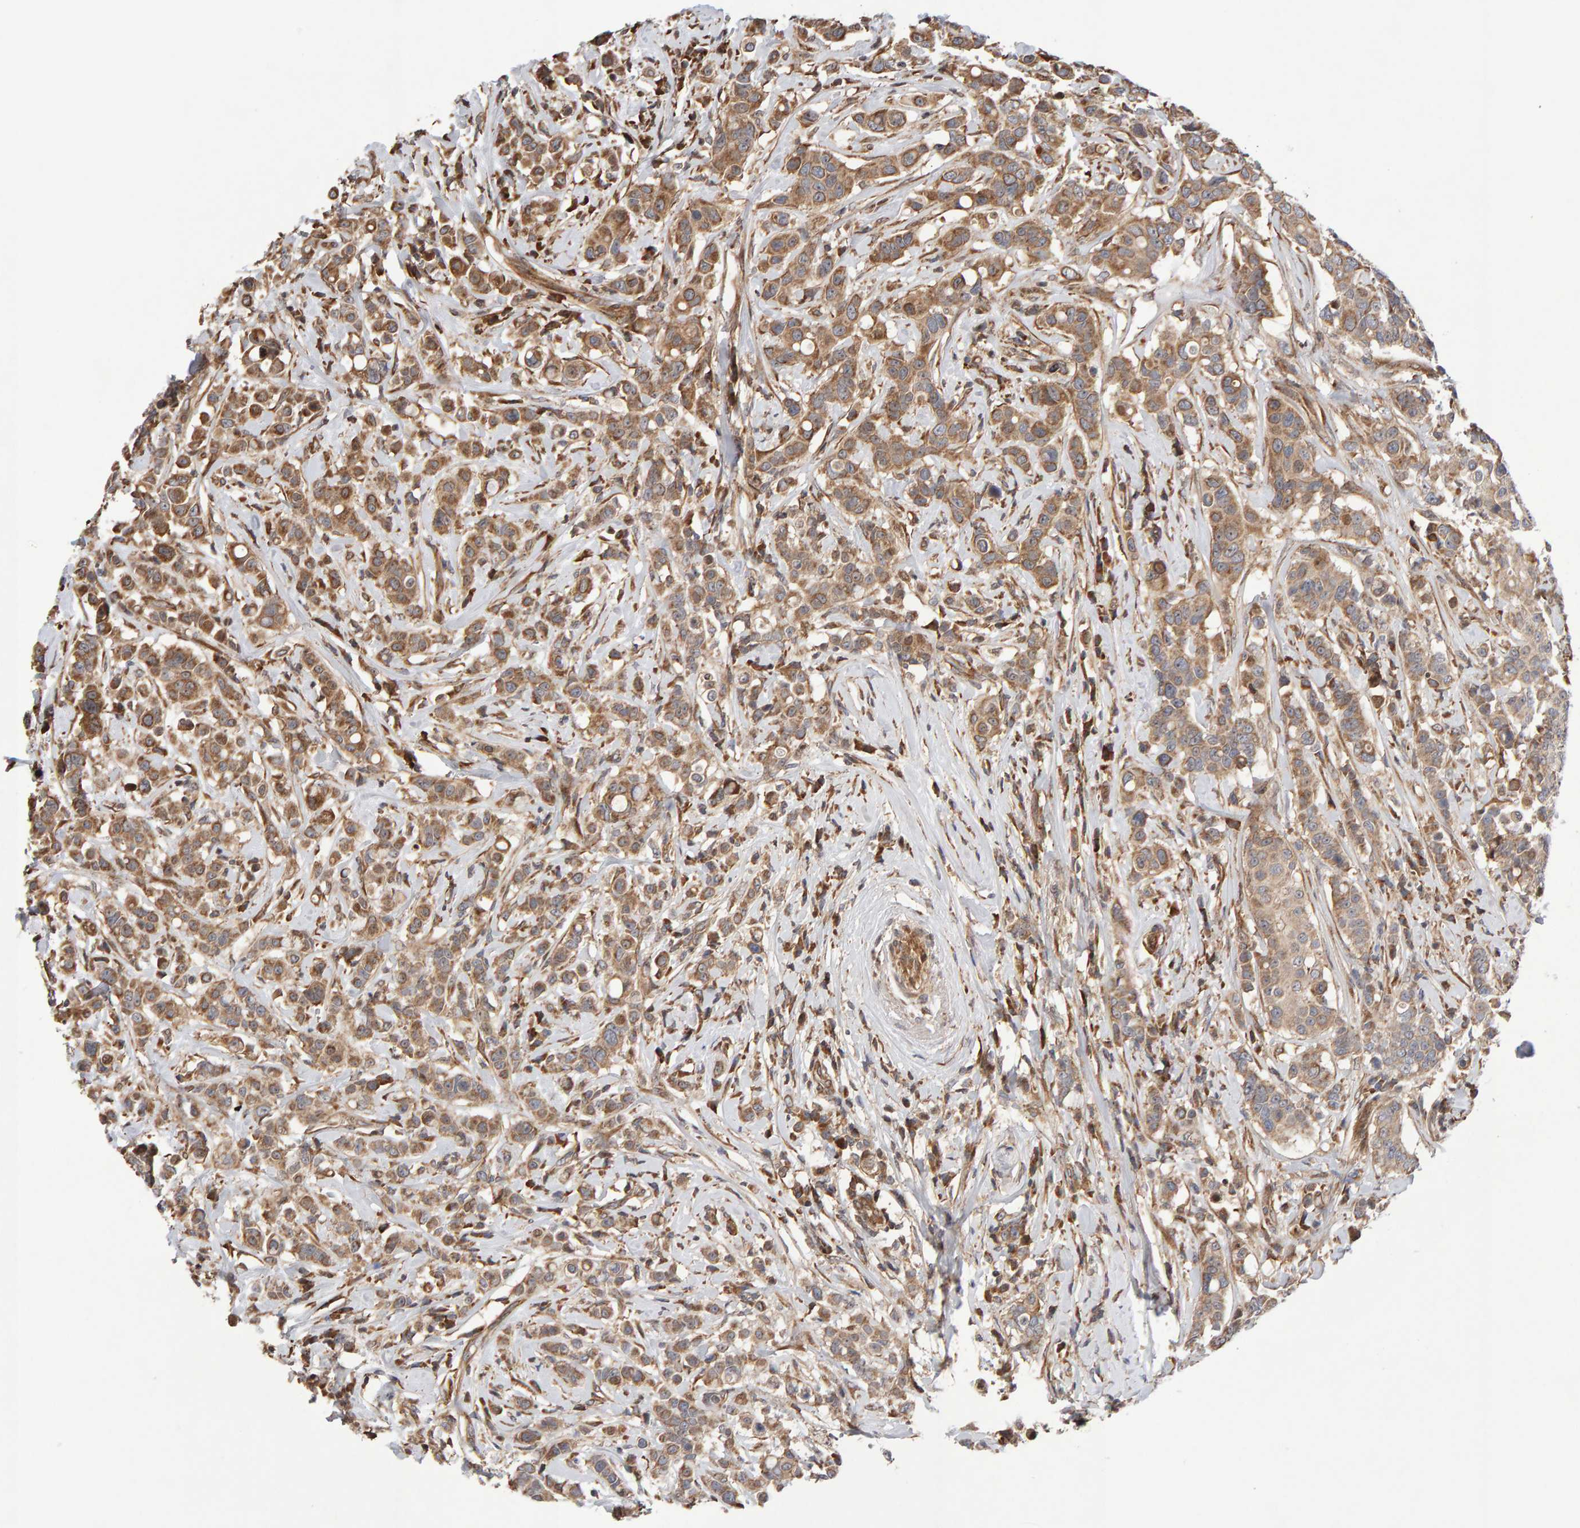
{"staining": {"intensity": "moderate", "quantity": "25%-75%", "location": "cytoplasmic/membranous"}, "tissue": "breast cancer", "cell_type": "Tumor cells", "image_type": "cancer", "snomed": [{"axis": "morphology", "description": "Duct carcinoma"}, {"axis": "topography", "description": "Breast"}], "caption": "Tumor cells display moderate cytoplasmic/membranous positivity in approximately 25%-75% of cells in breast infiltrating ductal carcinoma.", "gene": "LZTS1", "patient": {"sex": "female", "age": 27}}